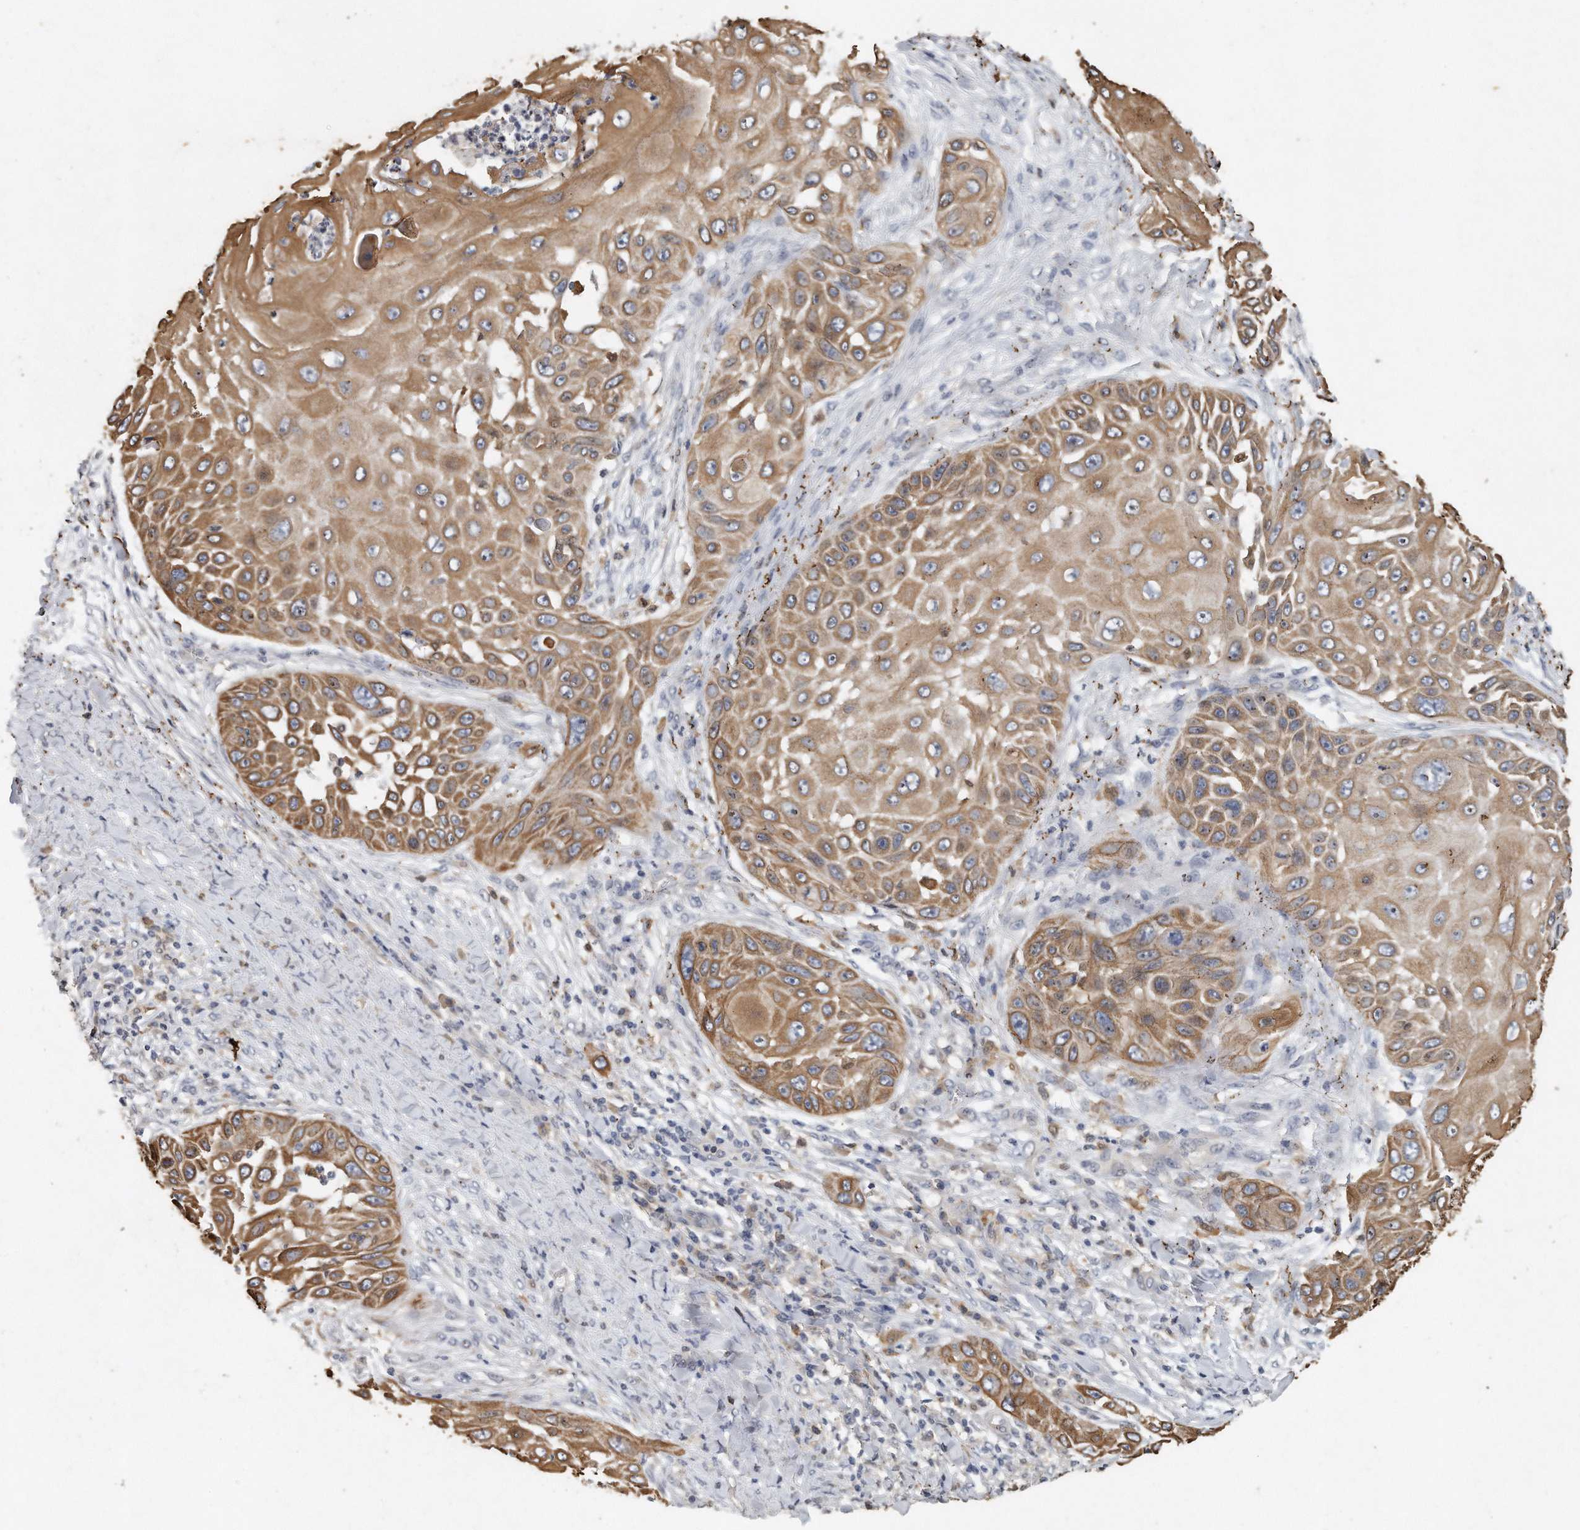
{"staining": {"intensity": "moderate", "quantity": ">75%", "location": "cytoplasmic/membranous"}, "tissue": "skin cancer", "cell_type": "Tumor cells", "image_type": "cancer", "snomed": [{"axis": "morphology", "description": "Squamous cell carcinoma, NOS"}, {"axis": "topography", "description": "Skin"}], "caption": "Skin cancer (squamous cell carcinoma) tissue shows moderate cytoplasmic/membranous staining in approximately >75% of tumor cells", "gene": "CAMK1", "patient": {"sex": "female", "age": 44}}